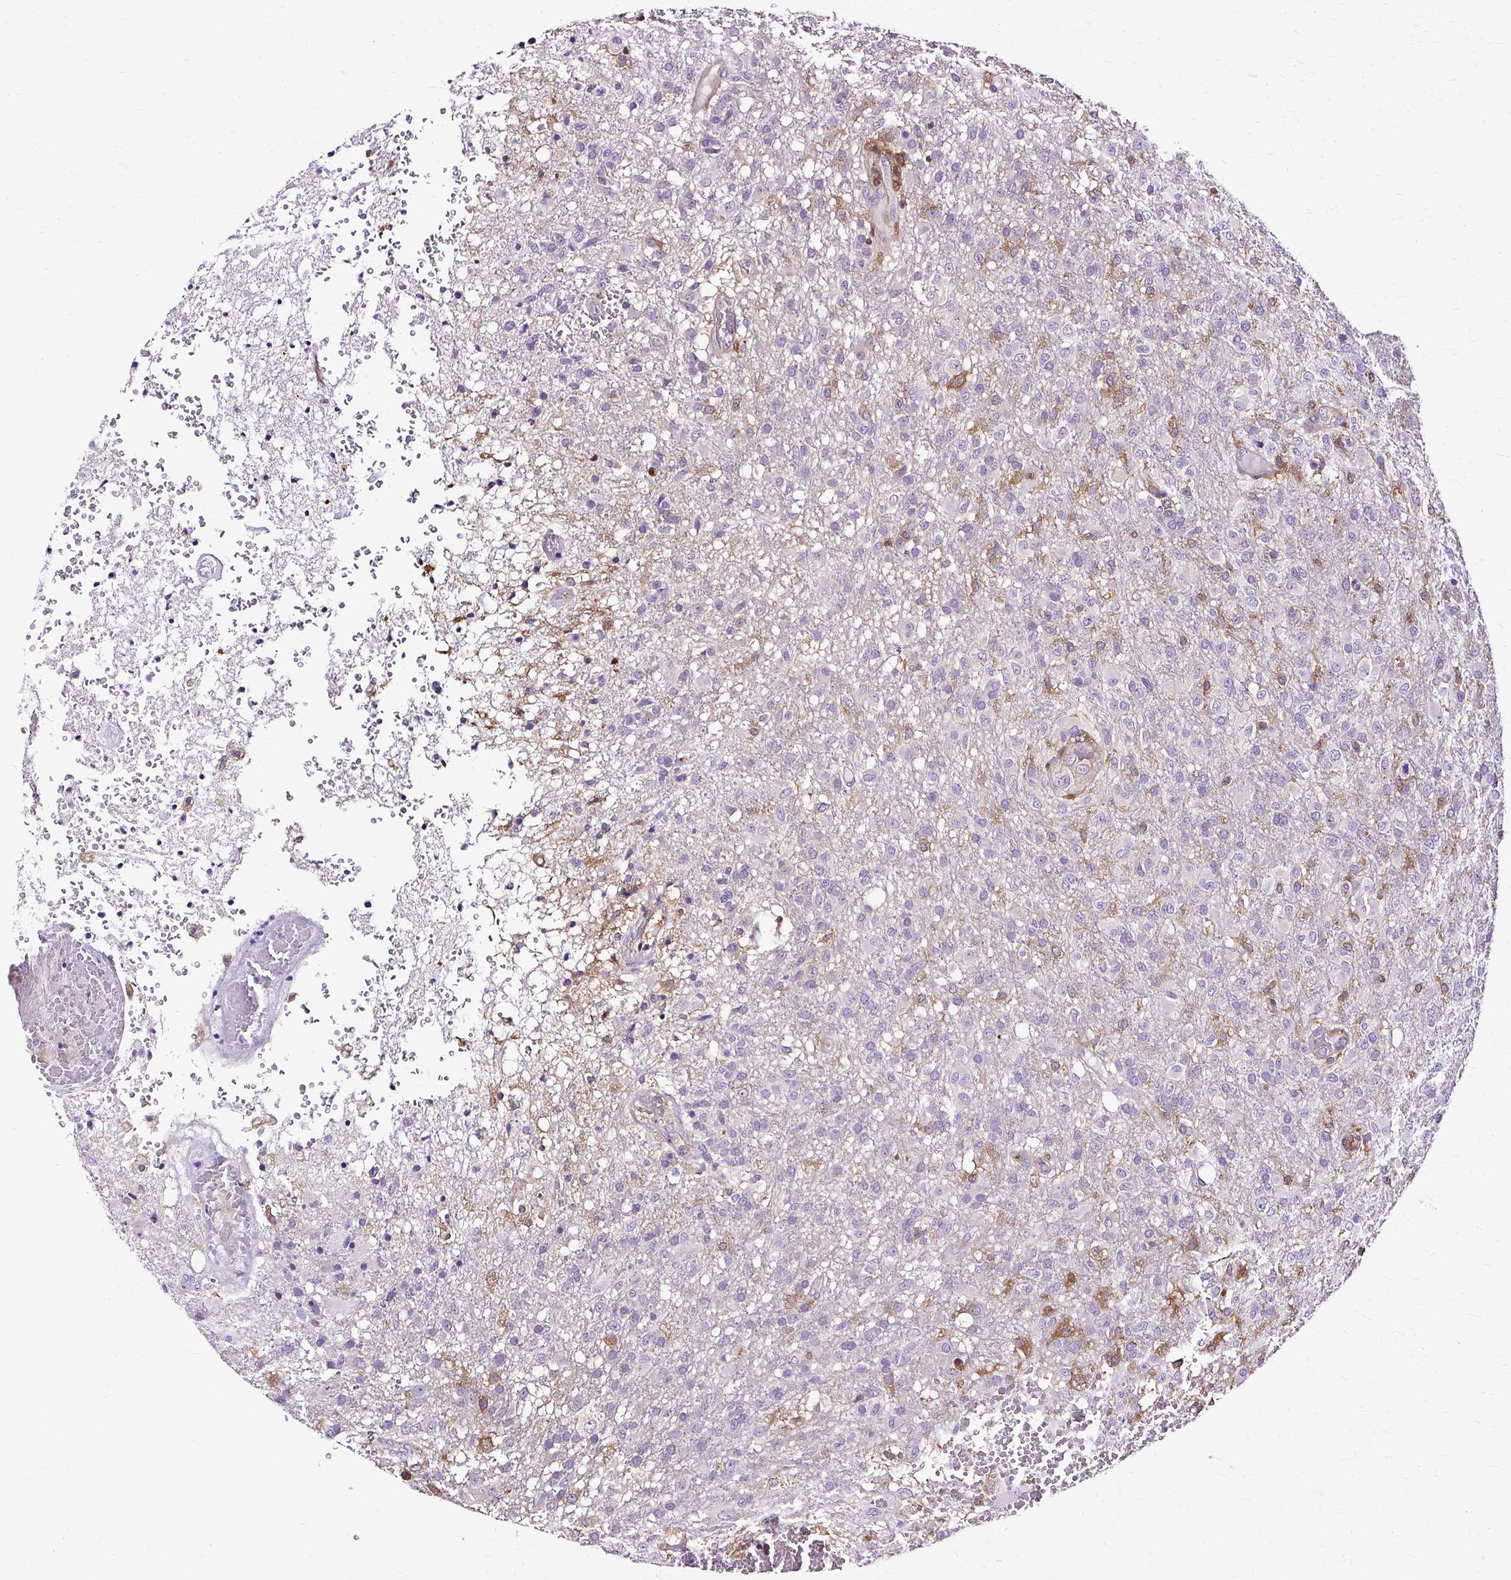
{"staining": {"intensity": "negative", "quantity": "none", "location": "none"}, "tissue": "glioma", "cell_type": "Tumor cells", "image_type": "cancer", "snomed": [{"axis": "morphology", "description": "Glioma, malignant, High grade"}, {"axis": "topography", "description": "Brain"}], "caption": "Protein analysis of glioma shows no significant expression in tumor cells.", "gene": "TWF2", "patient": {"sex": "female", "age": 74}}